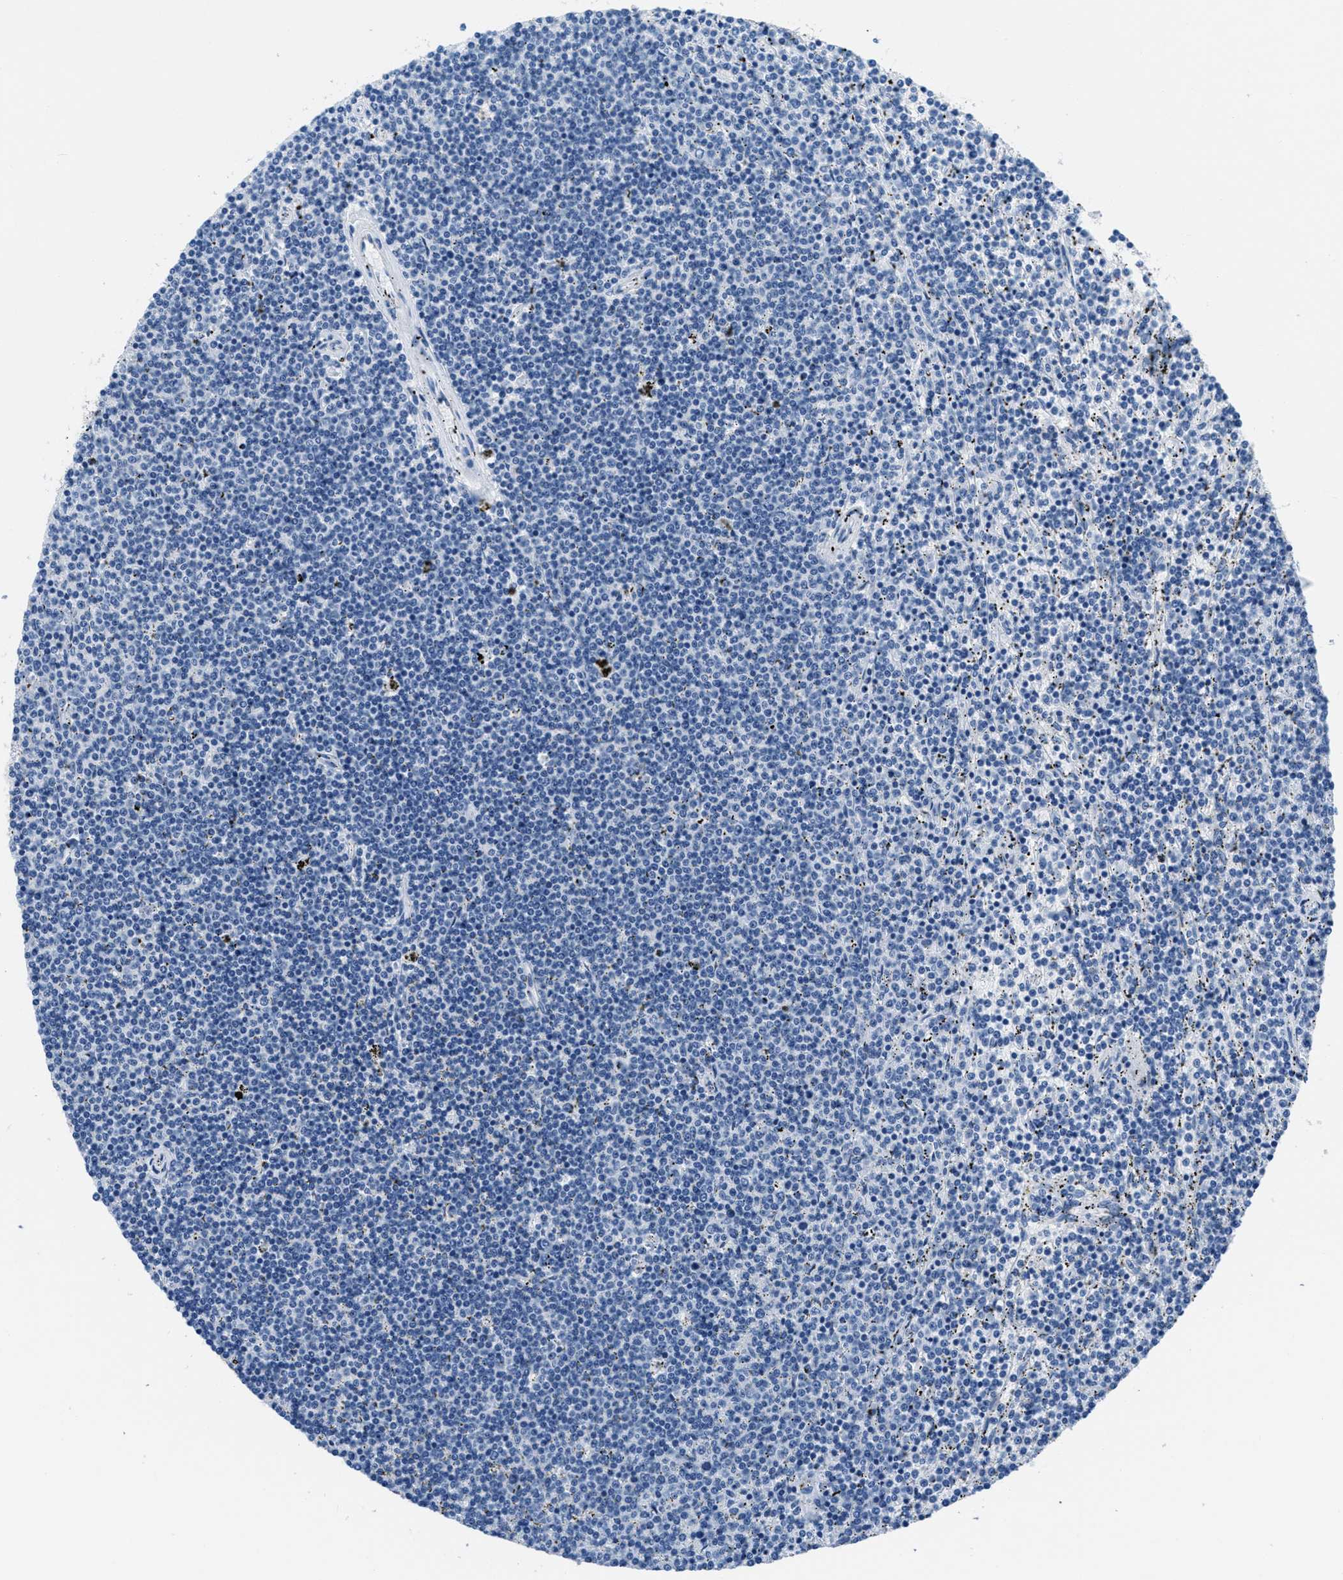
{"staining": {"intensity": "negative", "quantity": "none", "location": "none"}, "tissue": "lymphoma", "cell_type": "Tumor cells", "image_type": "cancer", "snomed": [{"axis": "morphology", "description": "Malignant lymphoma, non-Hodgkin's type, Low grade"}, {"axis": "topography", "description": "Spleen"}], "caption": "Tumor cells show no significant staining in lymphoma. The staining was performed using DAB to visualize the protein expression in brown, while the nuclei were stained in blue with hematoxylin (Magnification: 20x).", "gene": "MGARP", "patient": {"sex": "female", "age": 50}}